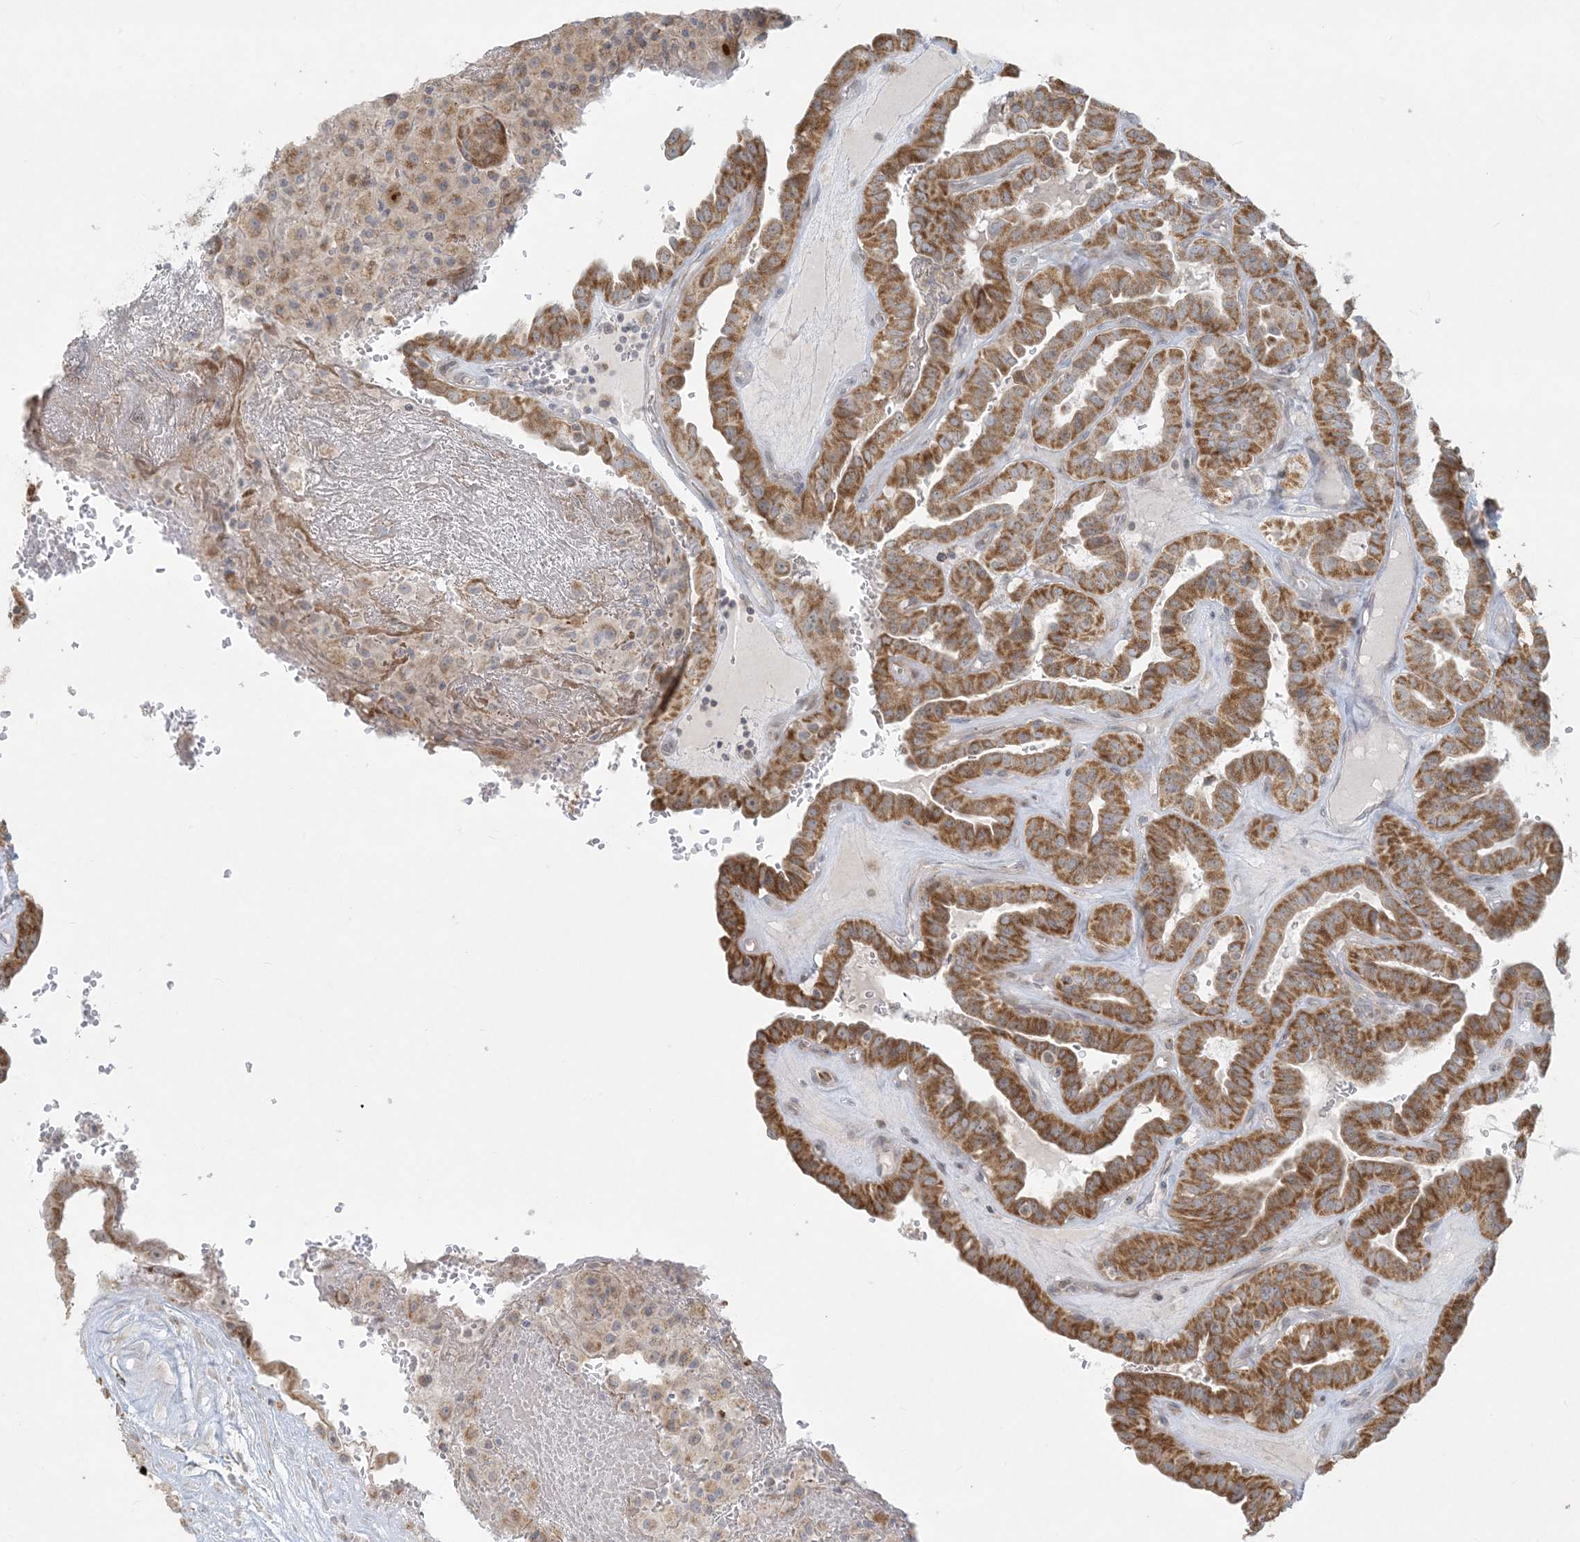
{"staining": {"intensity": "strong", "quantity": ">75%", "location": "cytoplasmic/membranous"}, "tissue": "thyroid cancer", "cell_type": "Tumor cells", "image_type": "cancer", "snomed": [{"axis": "morphology", "description": "Papillary adenocarcinoma, NOS"}, {"axis": "topography", "description": "Thyroid gland"}], "caption": "A photomicrograph of human thyroid cancer (papillary adenocarcinoma) stained for a protein demonstrates strong cytoplasmic/membranous brown staining in tumor cells. (IHC, brightfield microscopy, high magnification).", "gene": "MCAT", "patient": {"sex": "male", "age": 77}}